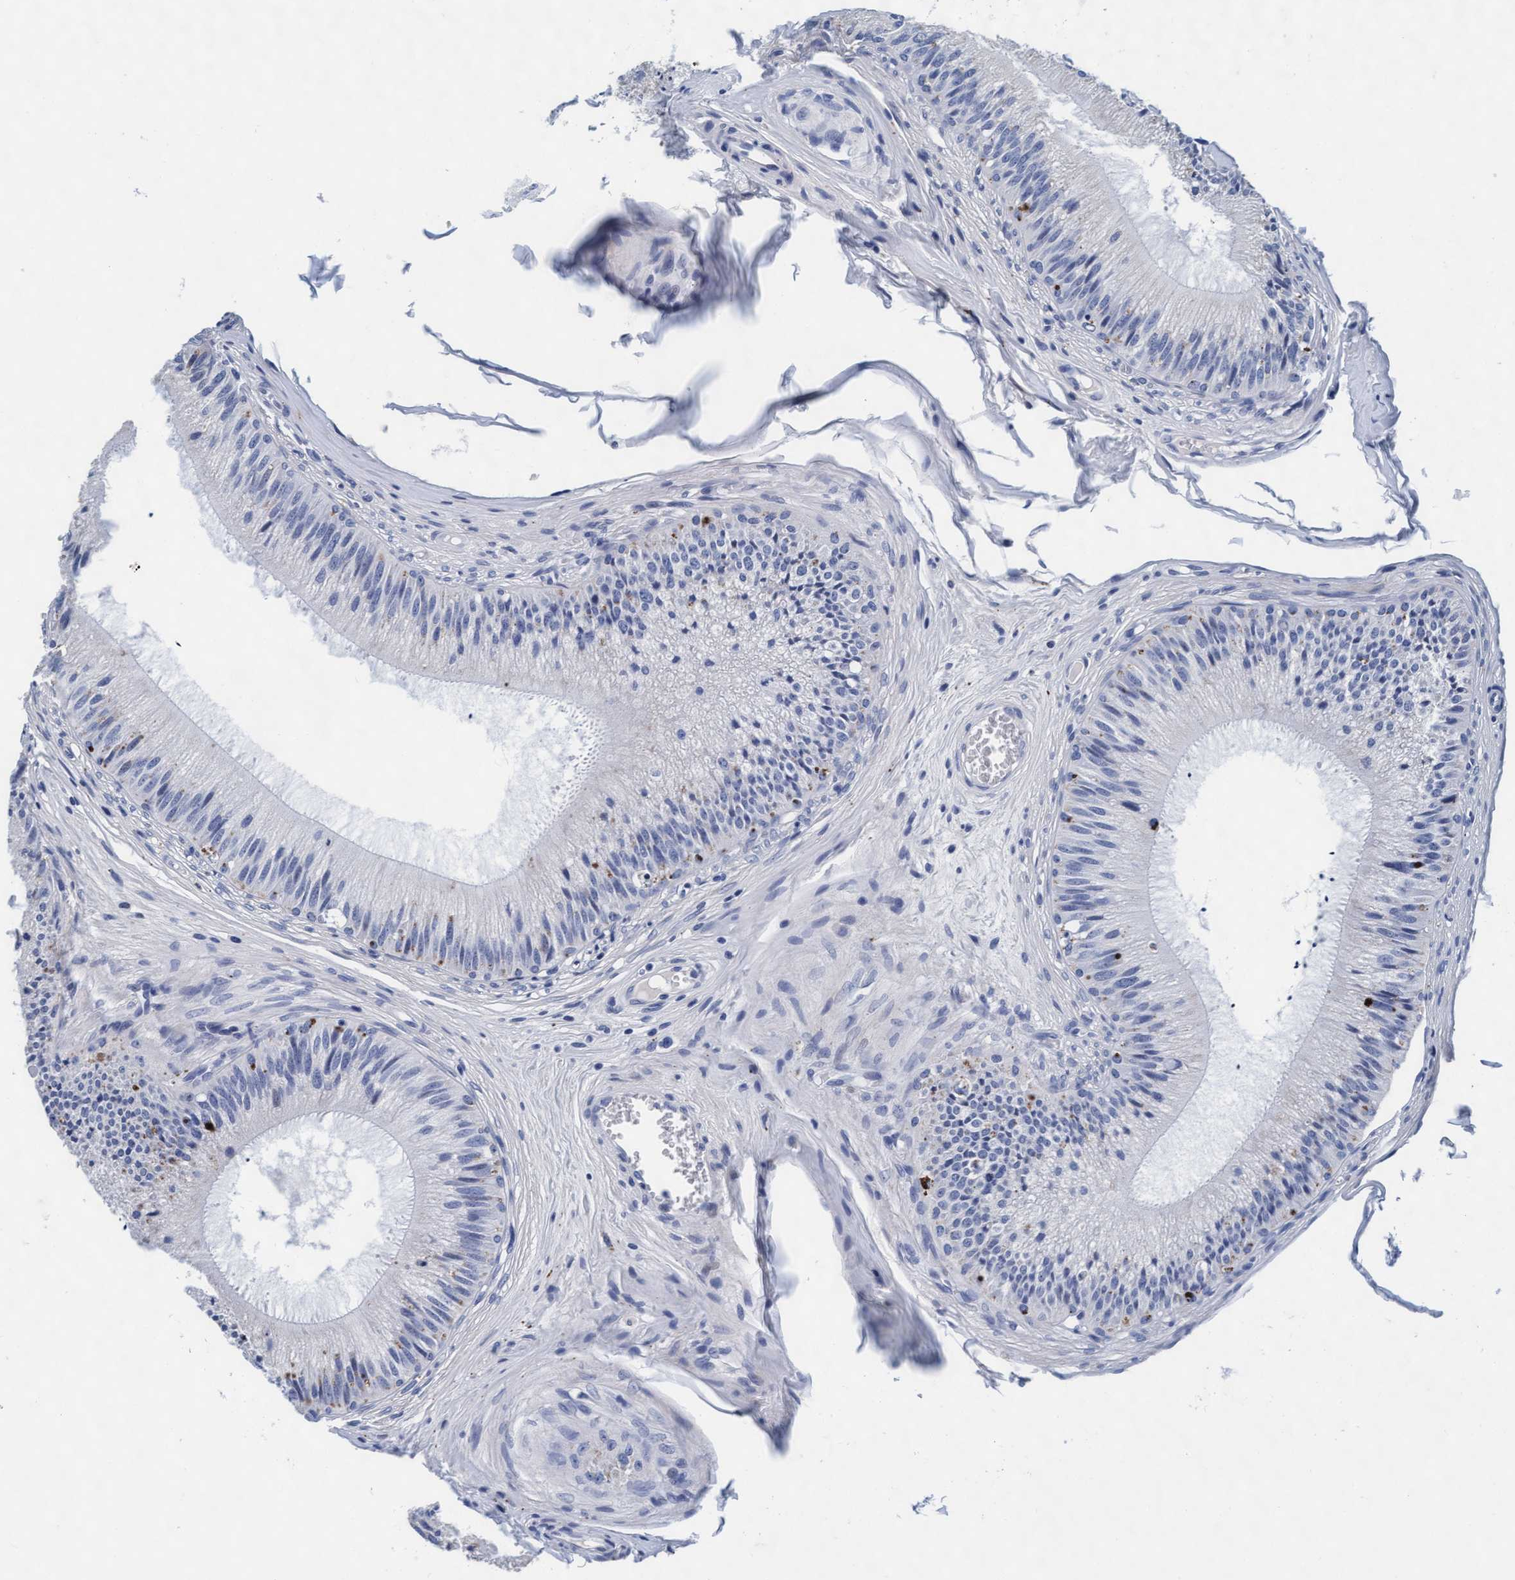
{"staining": {"intensity": "moderate", "quantity": "<25%", "location": "cytoplasmic/membranous"}, "tissue": "epididymis", "cell_type": "Glandular cells", "image_type": "normal", "snomed": [{"axis": "morphology", "description": "Normal tissue, NOS"}, {"axis": "topography", "description": "Epididymis"}], "caption": "Immunohistochemical staining of normal epididymis shows low levels of moderate cytoplasmic/membranous staining in about <25% of glandular cells.", "gene": "ARSG", "patient": {"sex": "male", "age": 31}}